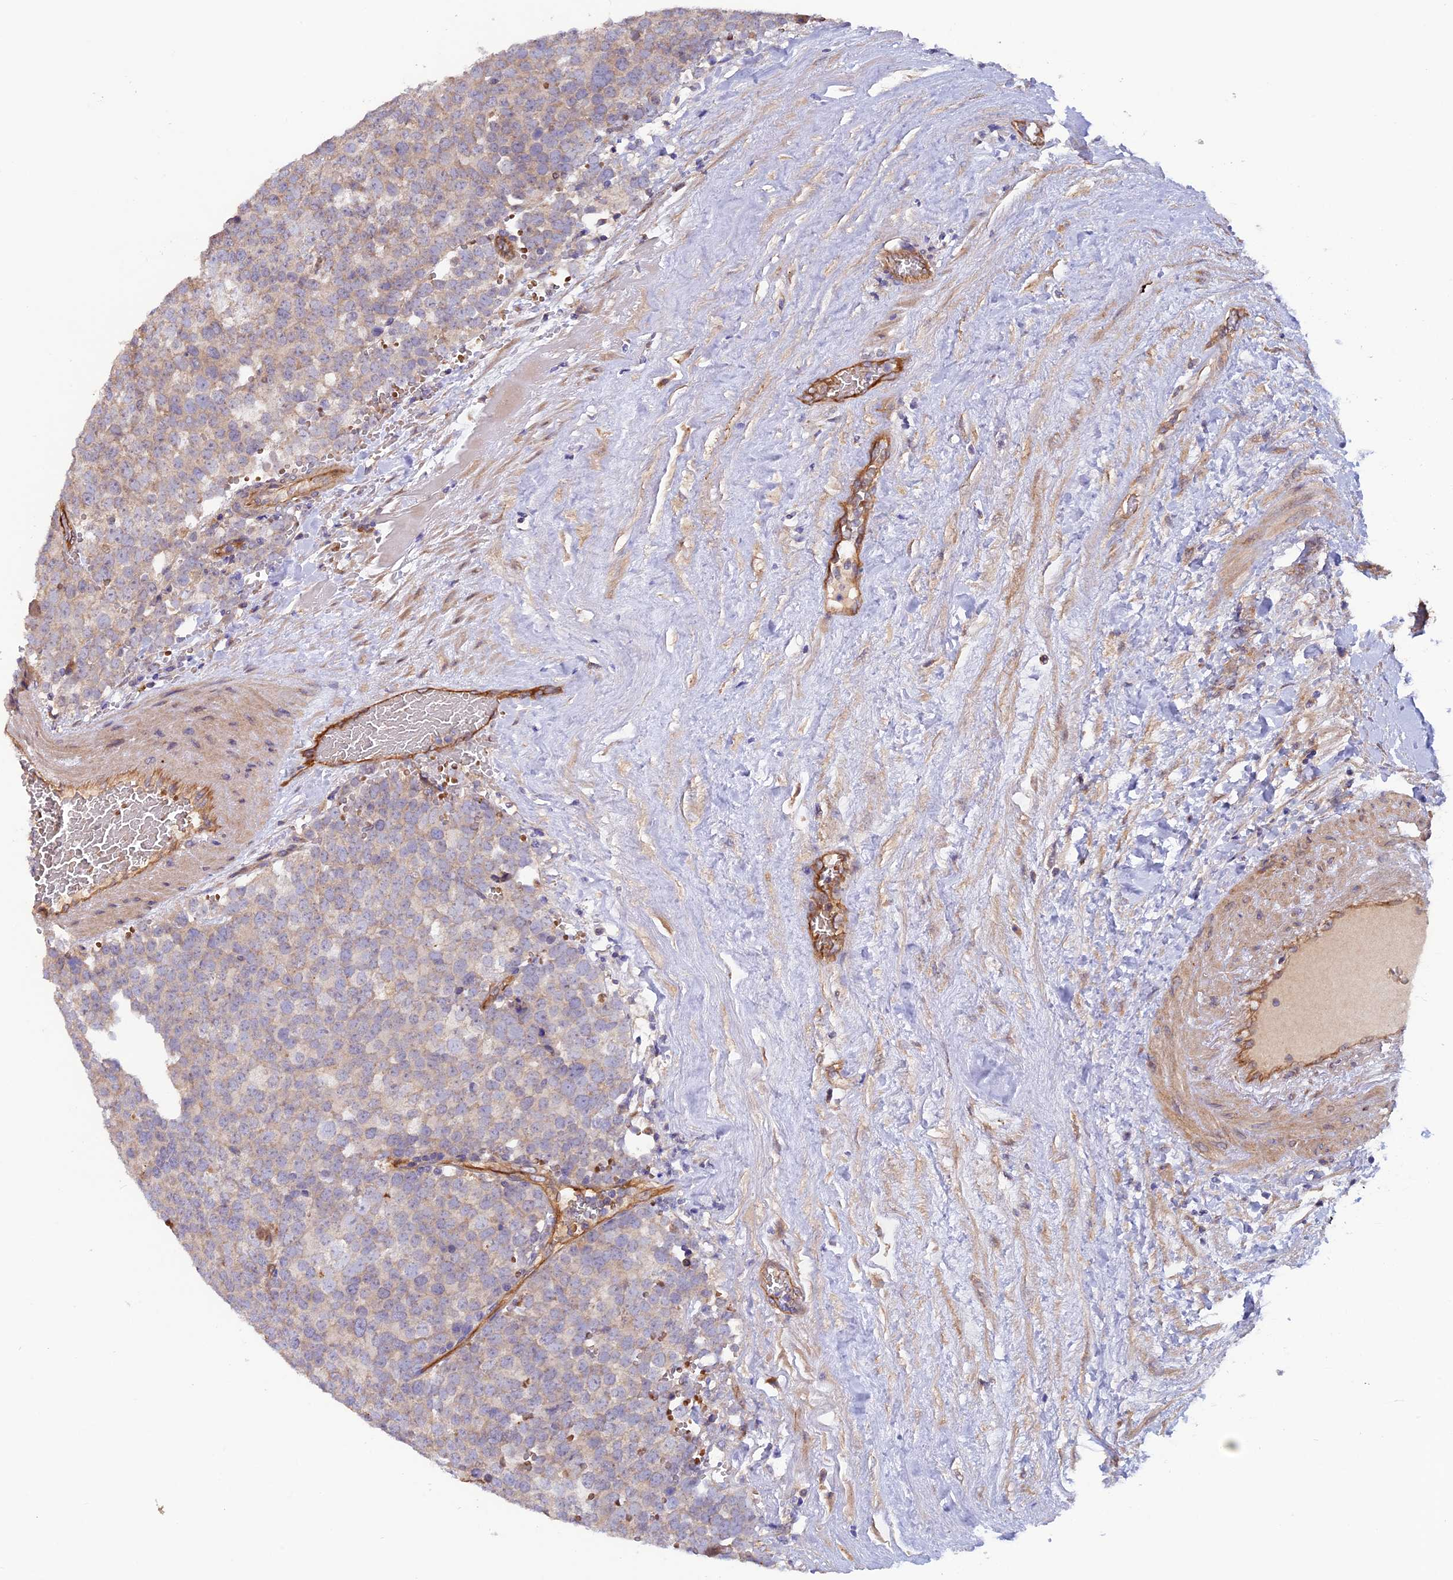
{"staining": {"intensity": "weak", "quantity": "<25%", "location": "cytoplasmic/membranous"}, "tissue": "testis cancer", "cell_type": "Tumor cells", "image_type": "cancer", "snomed": [{"axis": "morphology", "description": "Seminoma, NOS"}, {"axis": "topography", "description": "Testis"}], "caption": "DAB immunohistochemical staining of testis seminoma exhibits no significant staining in tumor cells. (DAB immunohistochemistry (IHC) with hematoxylin counter stain).", "gene": "DUS3L", "patient": {"sex": "male", "age": 71}}